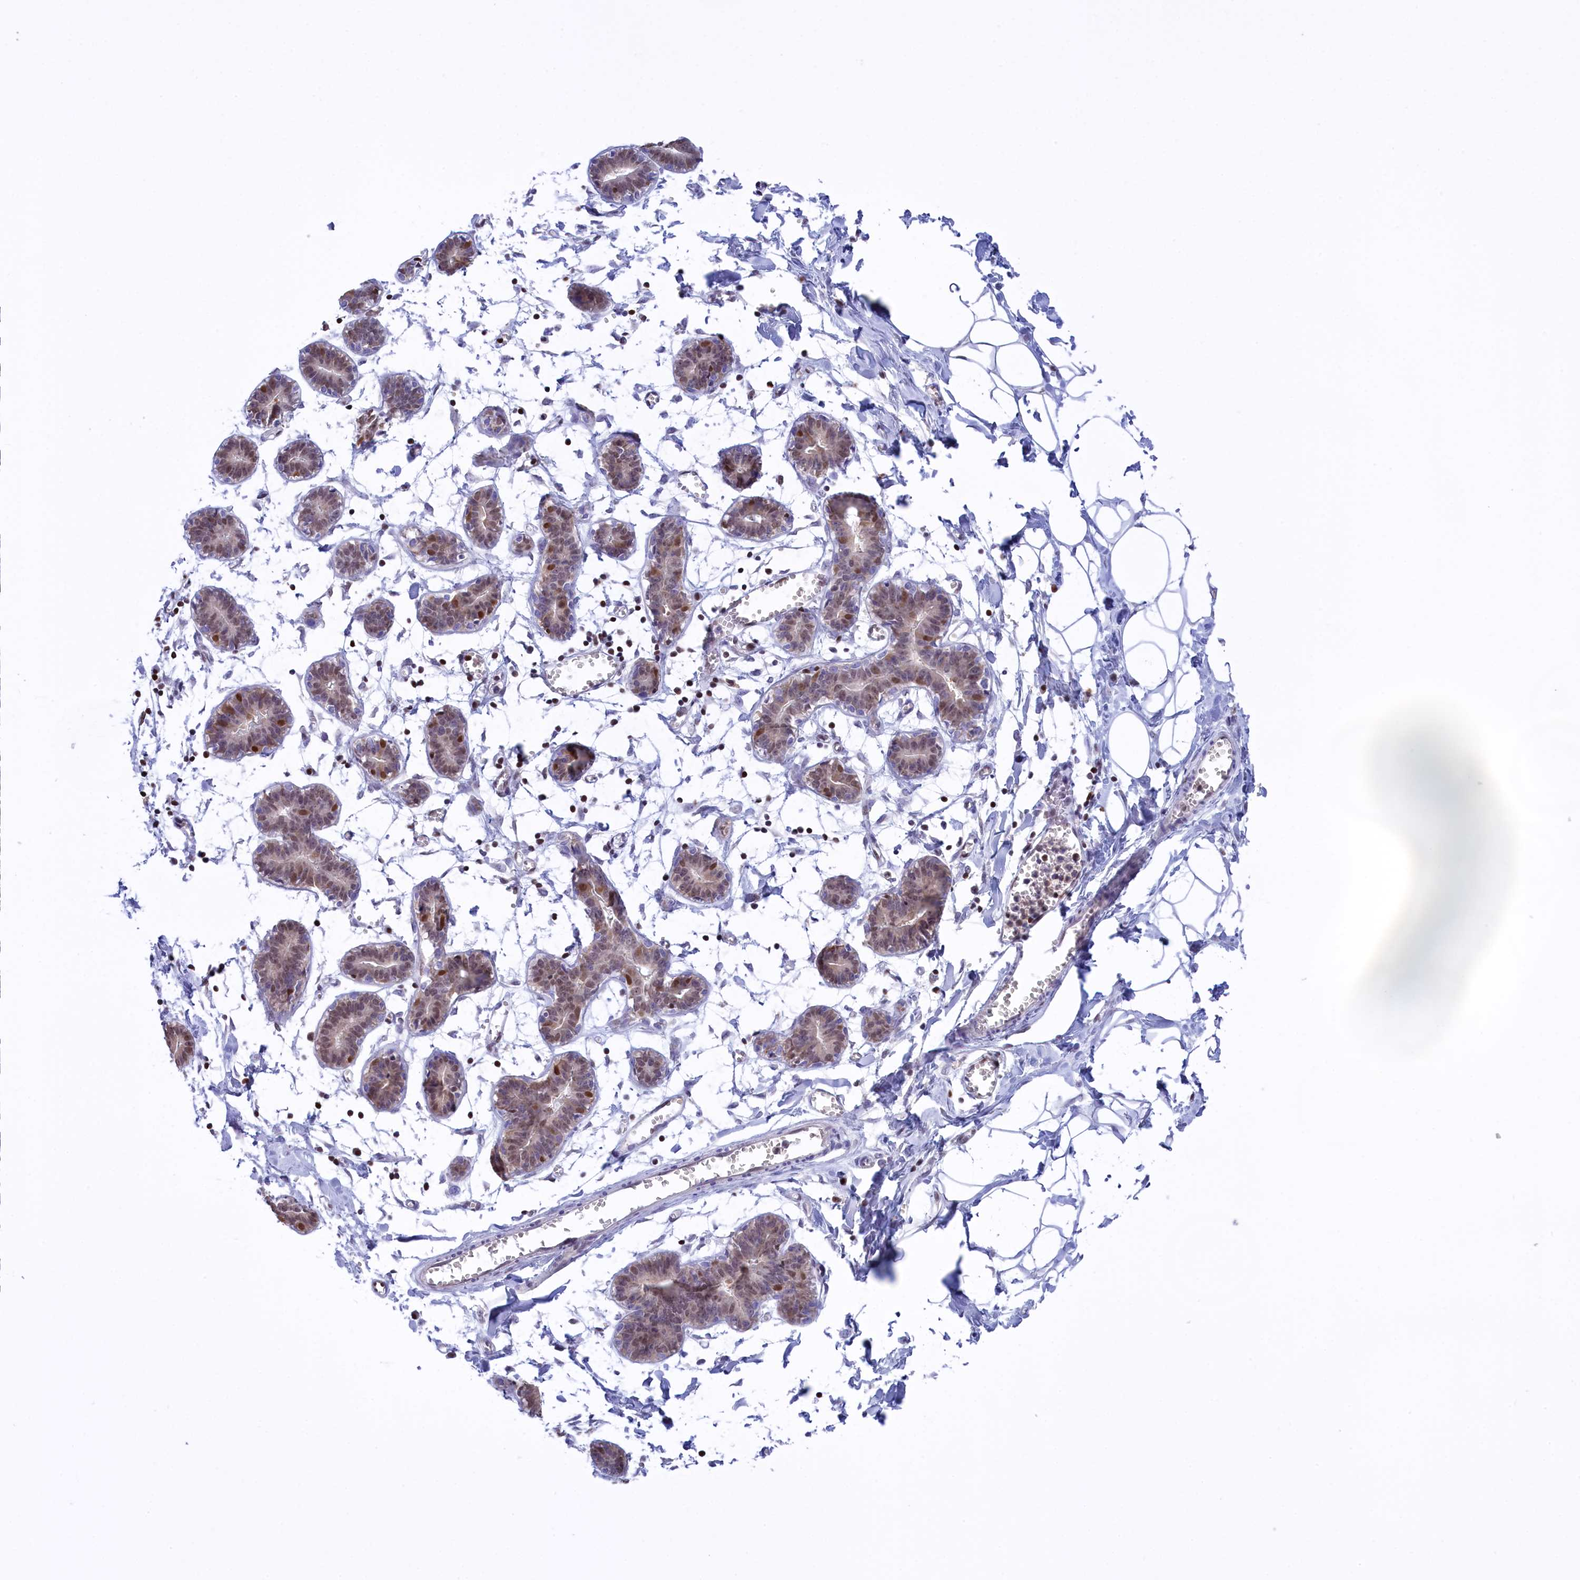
{"staining": {"intensity": "negative", "quantity": "none", "location": "none"}, "tissue": "breast", "cell_type": "Adipocytes", "image_type": "normal", "snomed": [{"axis": "morphology", "description": "Normal tissue, NOS"}, {"axis": "topography", "description": "Breast"}], "caption": "Protein analysis of unremarkable breast displays no significant expression in adipocytes. The staining was performed using DAB (3,3'-diaminobenzidine) to visualize the protein expression in brown, while the nuclei were stained in blue with hematoxylin (Magnification: 20x).", "gene": "IZUMO2", "patient": {"sex": "female", "age": 27}}